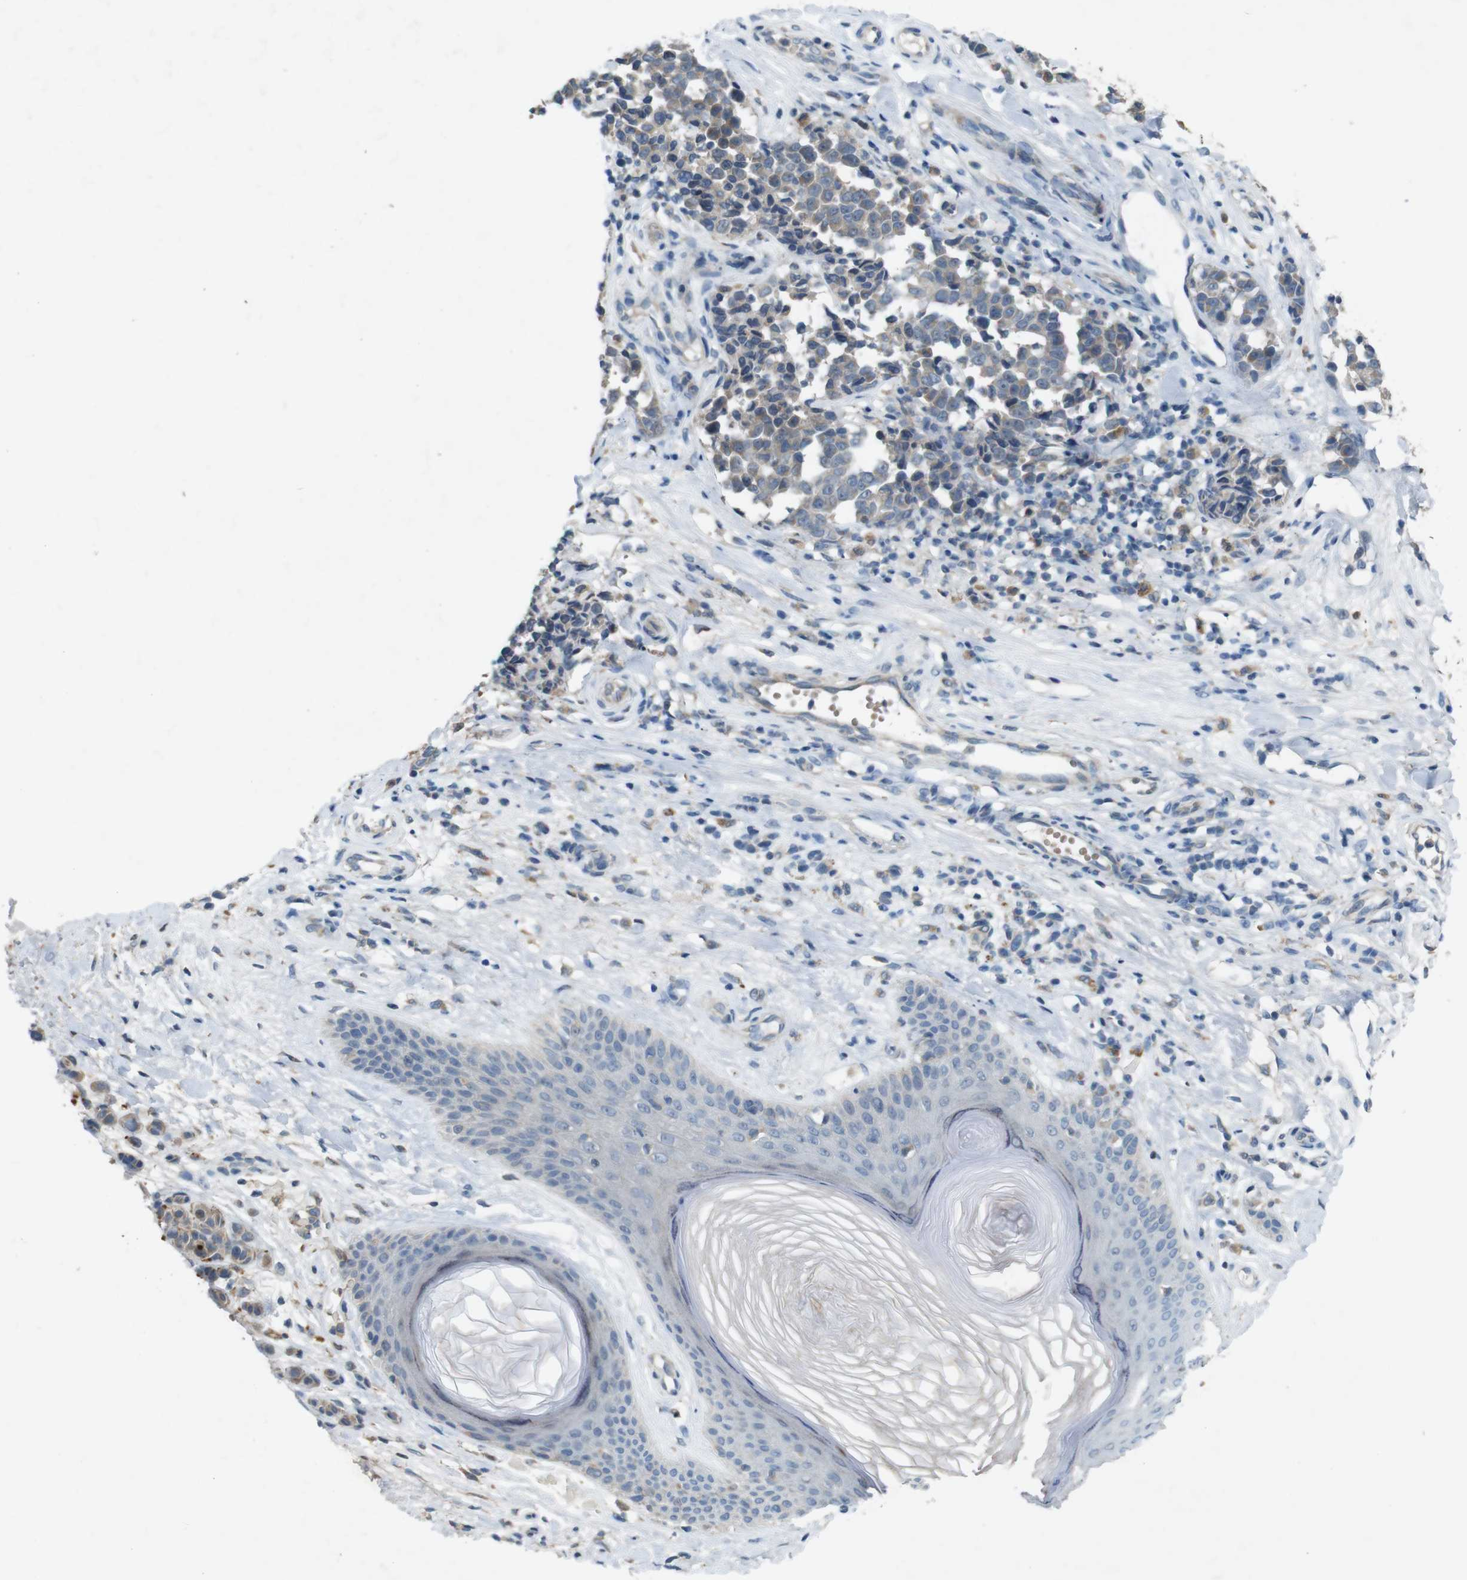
{"staining": {"intensity": "weak", "quantity": ">75%", "location": "cytoplasmic/membranous"}, "tissue": "melanoma", "cell_type": "Tumor cells", "image_type": "cancer", "snomed": [{"axis": "morphology", "description": "Malignant melanoma, NOS"}, {"axis": "topography", "description": "Skin"}], "caption": "Protein staining of malignant melanoma tissue reveals weak cytoplasmic/membranous staining in approximately >75% of tumor cells.", "gene": "MOGAT3", "patient": {"sex": "female", "age": 64}}